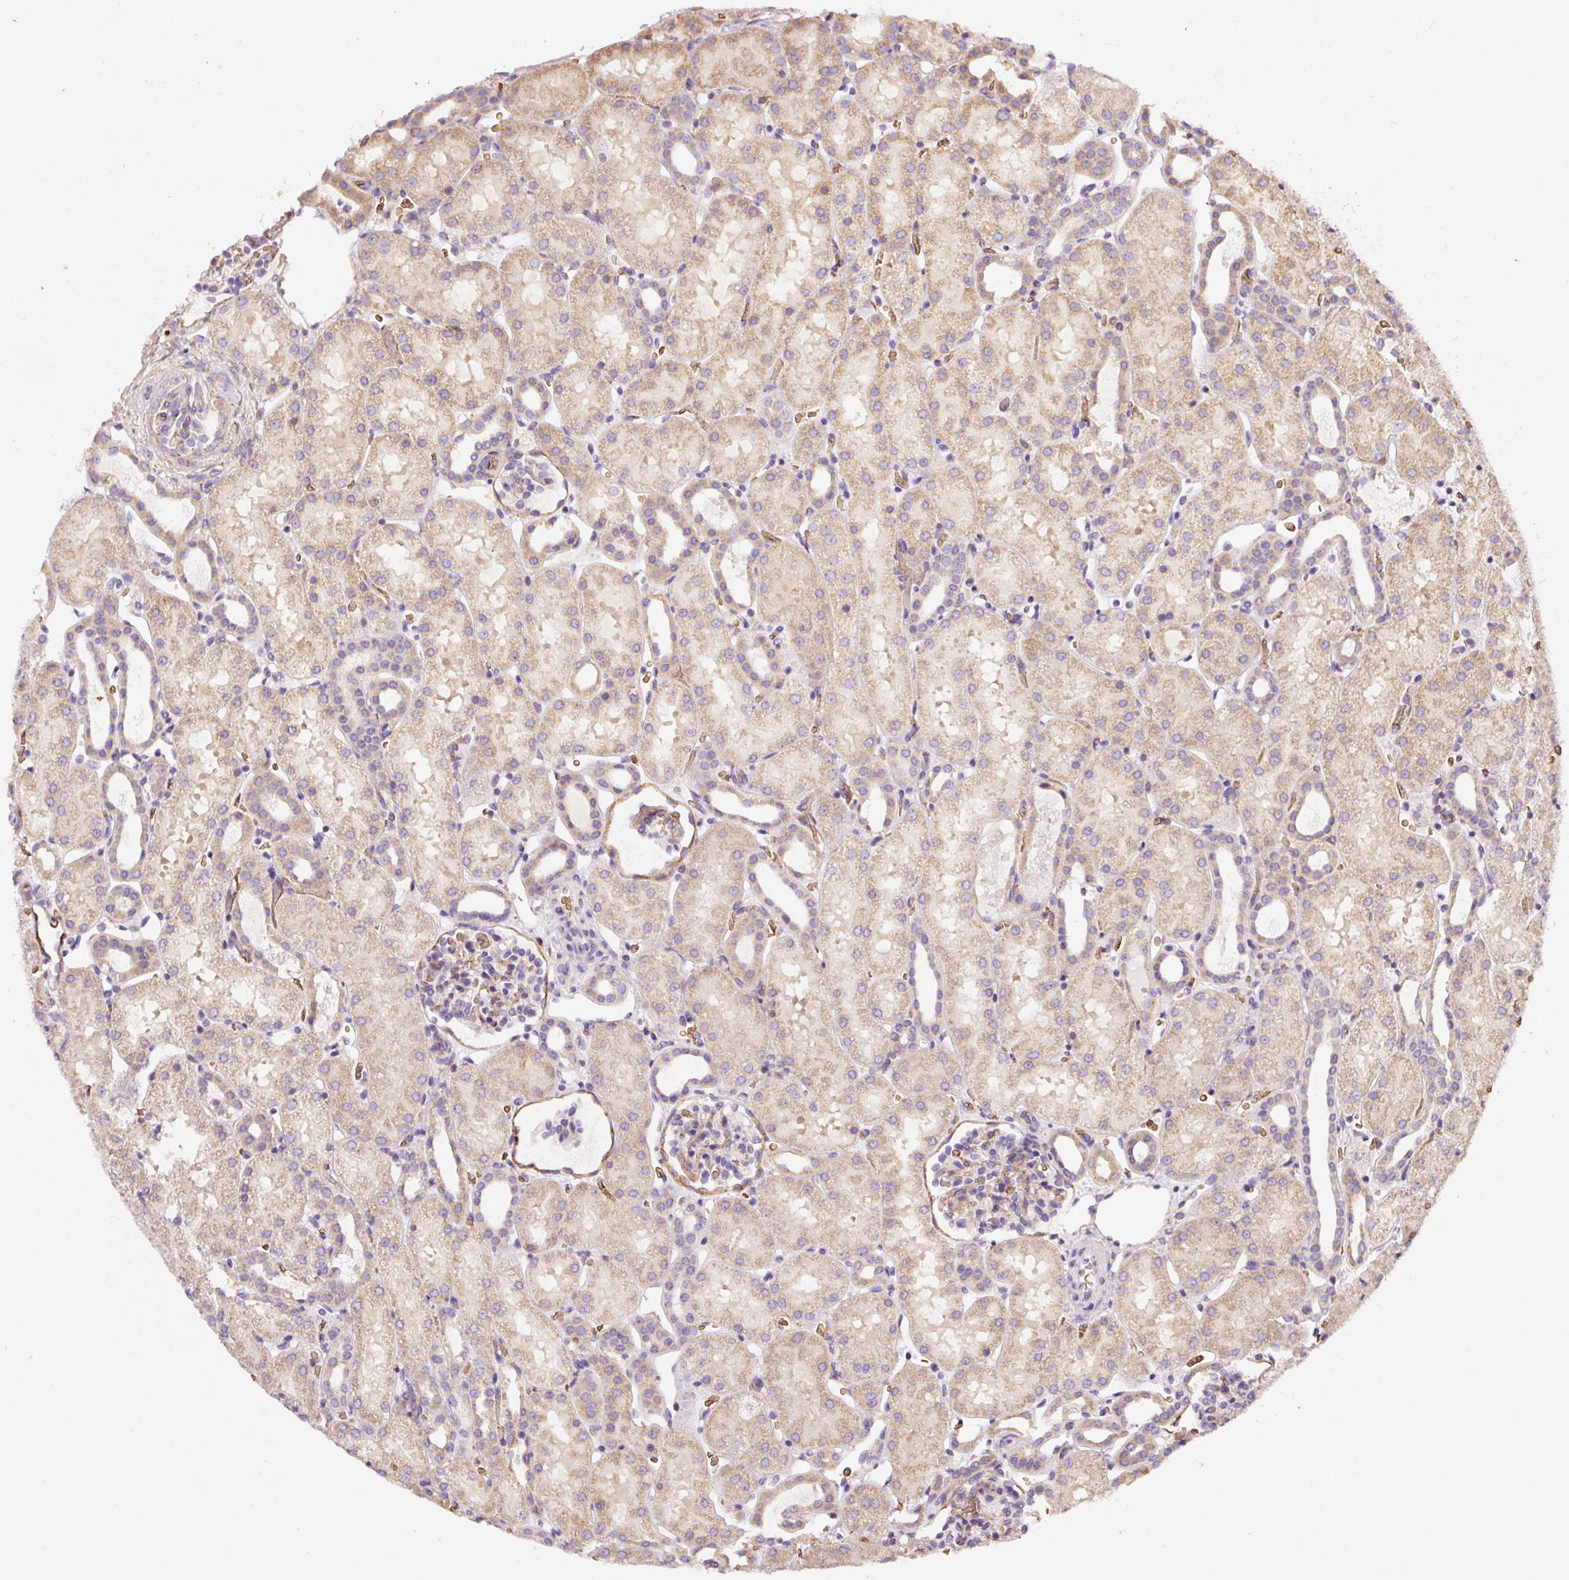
{"staining": {"intensity": "moderate", "quantity": "<25%", "location": "cytoplasmic/membranous"}, "tissue": "kidney", "cell_type": "Cells in glomeruli", "image_type": "normal", "snomed": [{"axis": "morphology", "description": "Normal tissue, NOS"}, {"axis": "topography", "description": "Kidney"}], "caption": "This is a photomicrograph of immunohistochemistry (IHC) staining of unremarkable kidney, which shows moderate expression in the cytoplasmic/membranous of cells in glomeruli.", "gene": "PRRC2A", "patient": {"sex": "male", "age": 2}}